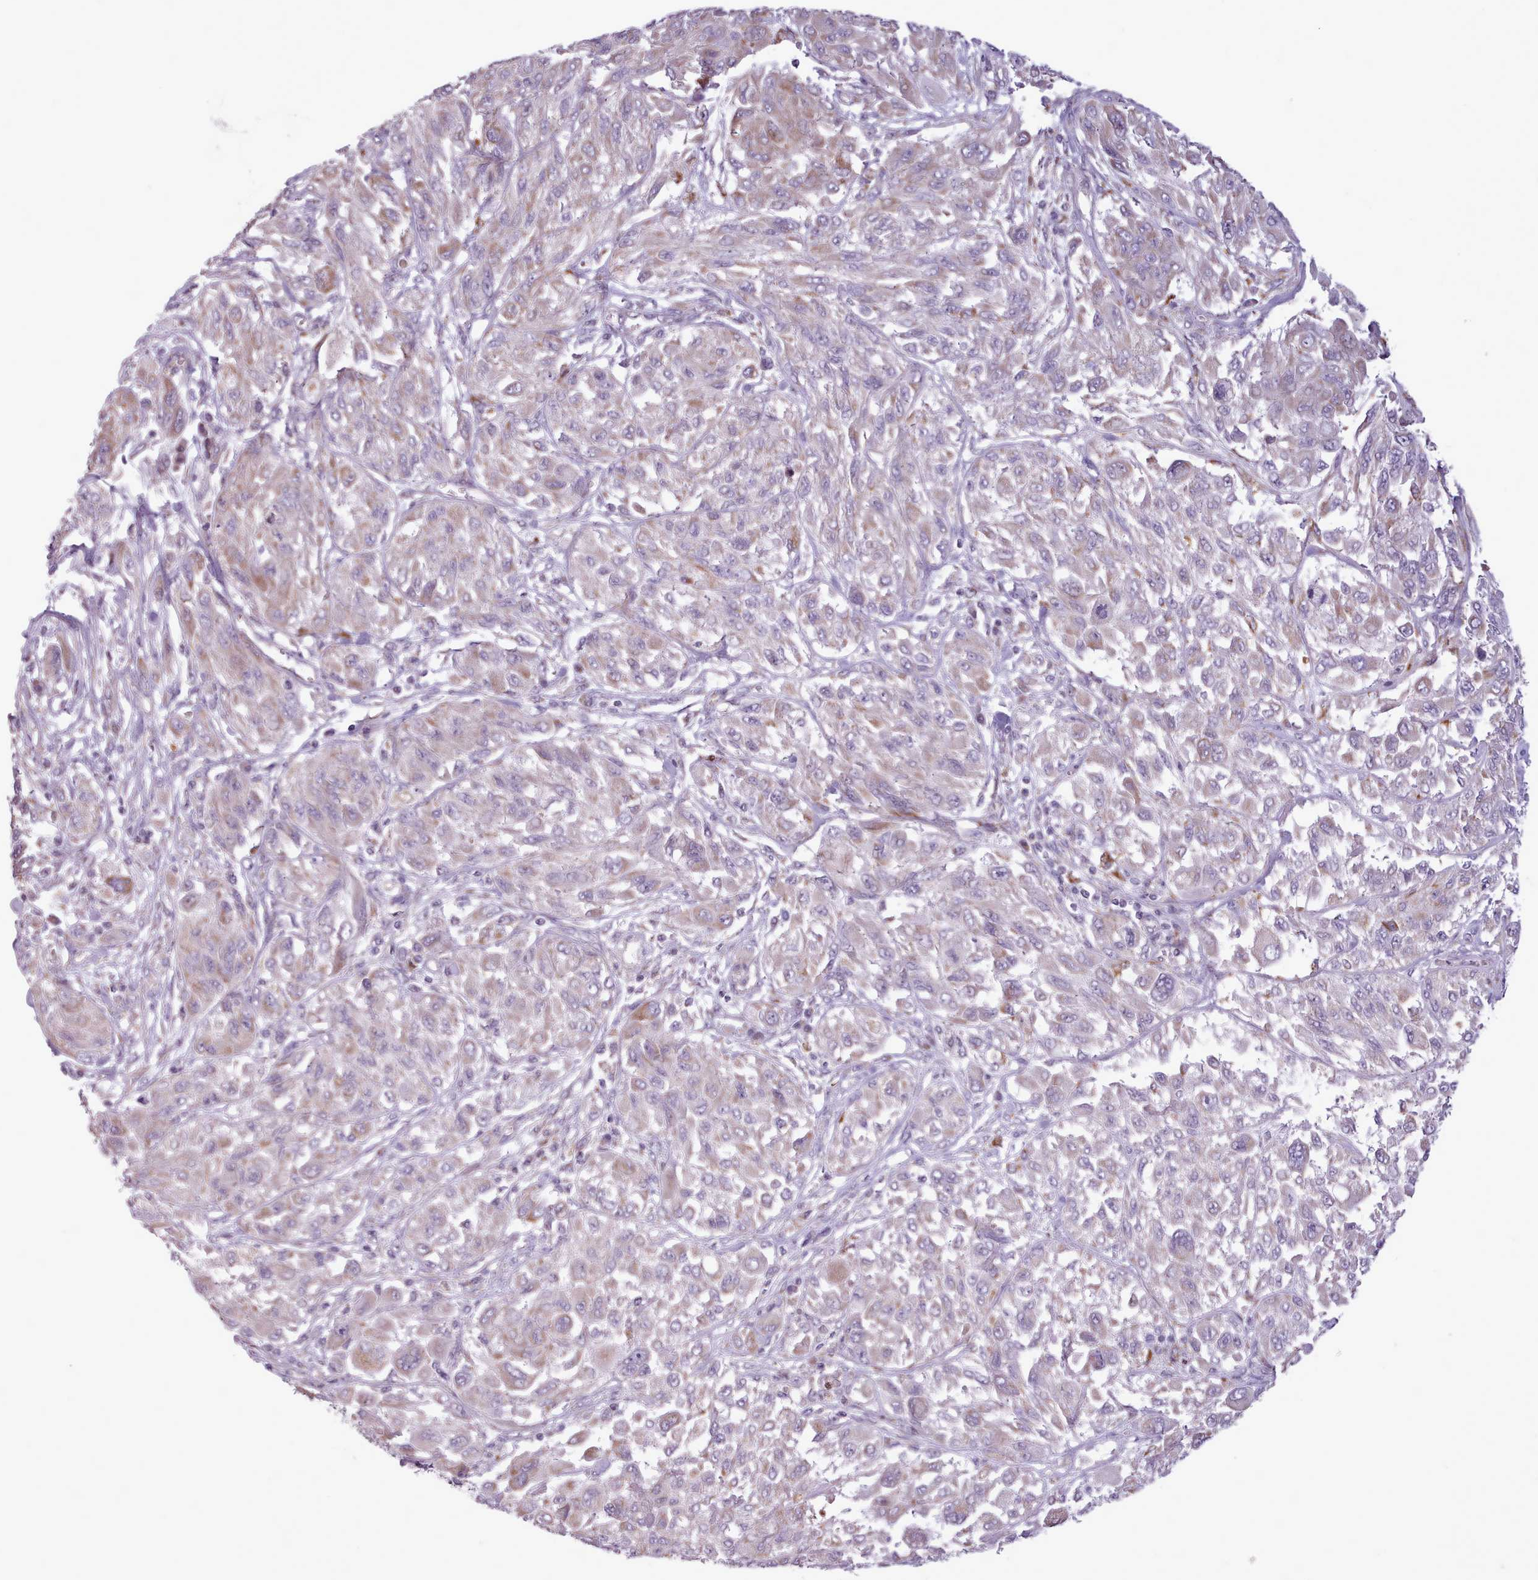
{"staining": {"intensity": "moderate", "quantity": "<25%", "location": "cytoplasmic/membranous"}, "tissue": "melanoma", "cell_type": "Tumor cells", "image_type": "cancer", "snomed": [{"axis": "morphology", "description": "Malignant melanoma, NOS"}, {"axis": "topography", "description": "Skin"}], "caption": "A brown stain labels moderate cytoplasmic/membranous staining of a protein in human melanoma tumor cells. Nuclei are stained in blue.", "gene": "AVL9", "patient": {"sex": "female", "age": 91}}